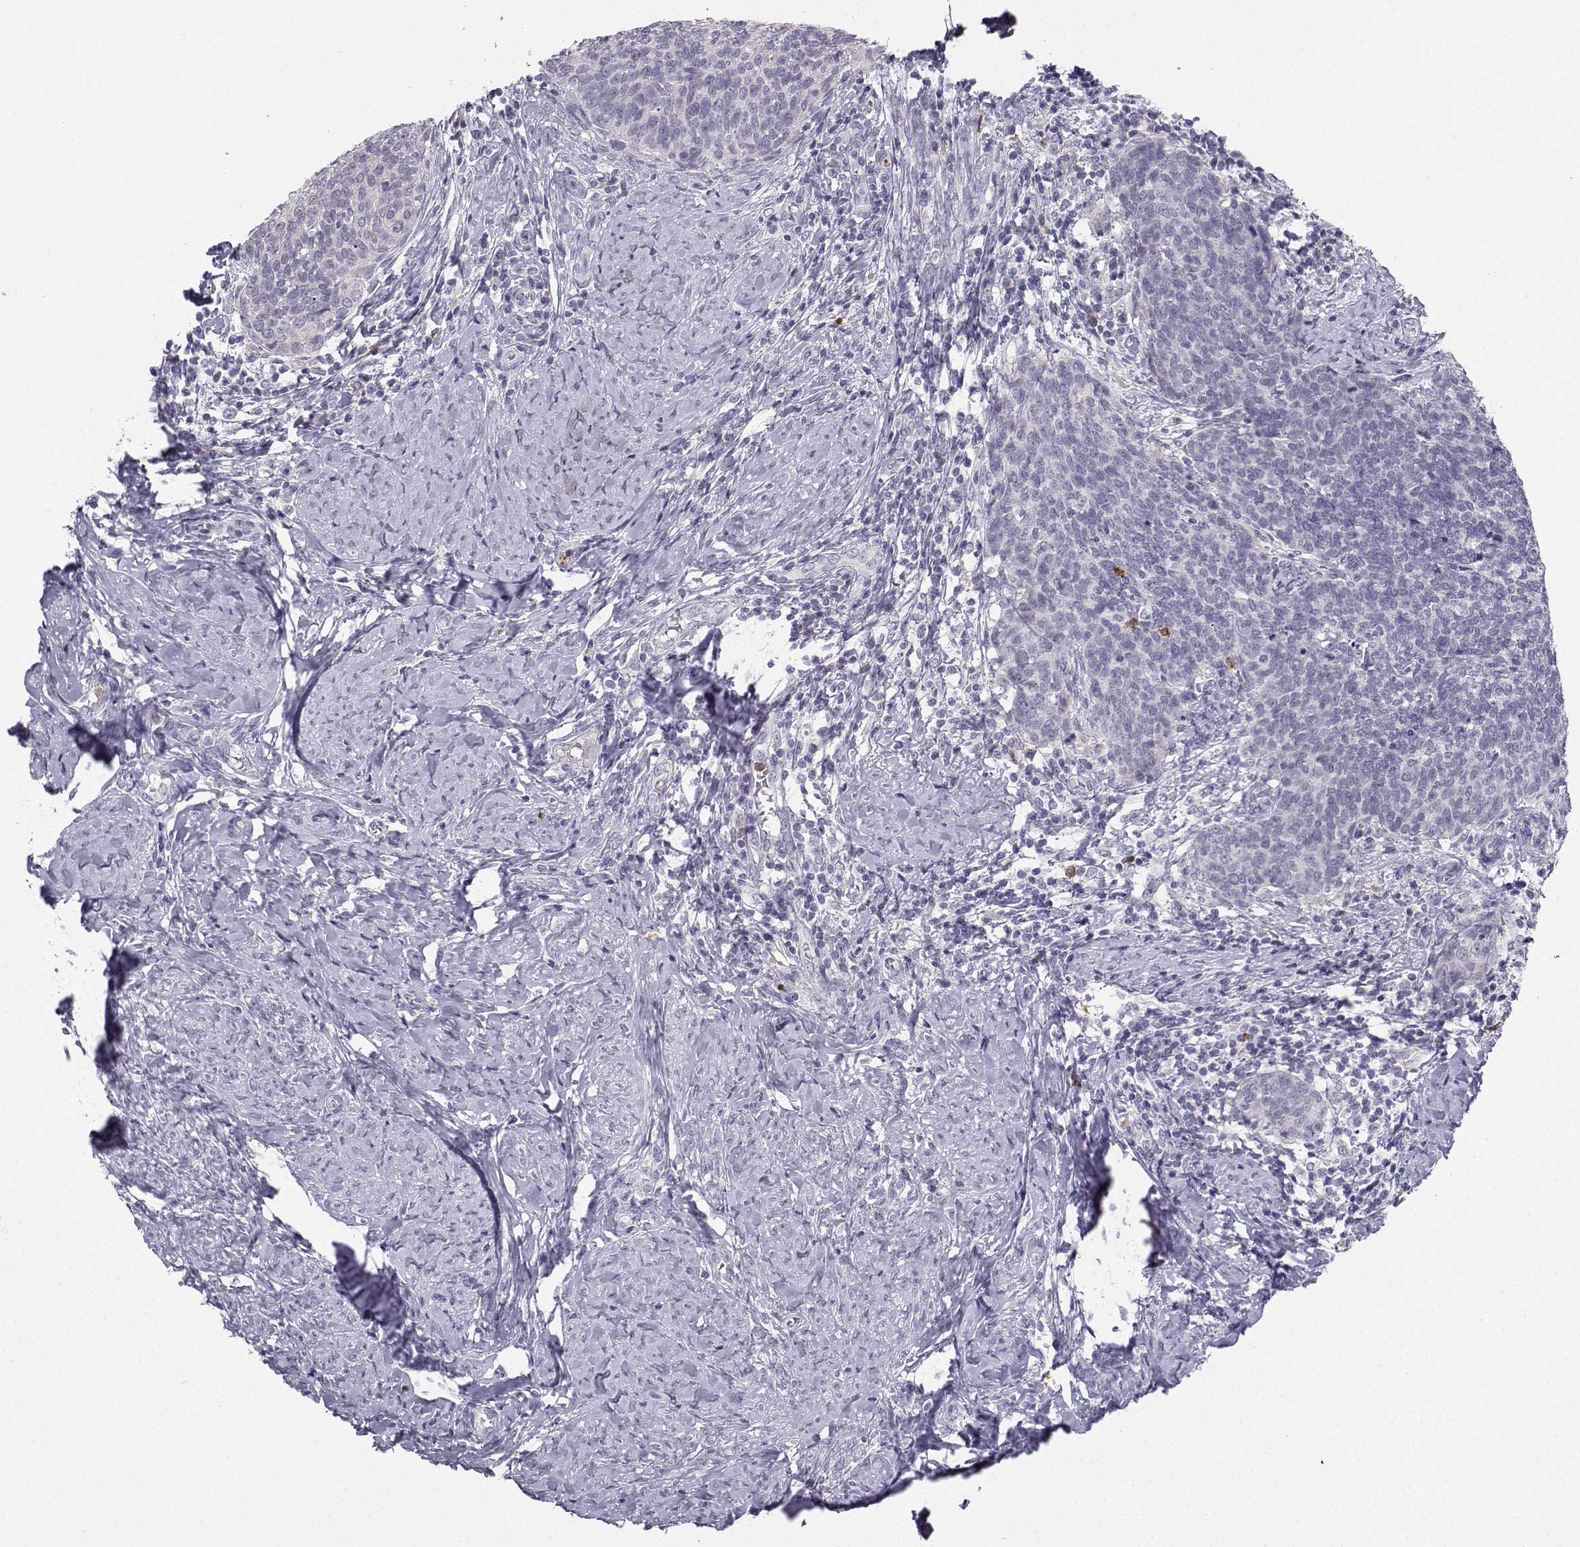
{"staining": {"intensity": "negative", "quantity": "none", "location": "none"}, "tissue": "cervical cancer", "cell_type": "Tumor cells", "image_type": "cancer", "snomed": [{"axis": "morphology", "description": "Normal tissue, NOS"}, {"axis": "morphology", "description": "Squamous cell carcinoma, NOS"}, {"axis": "topography", "description": "Cervix"}], "caption": "Protein analysis of cervical squamous cell carcinoma exhibits no significant expression in tumor cells.", "gene": "CALY", "patient": {"sex": "female", "age": 39}}